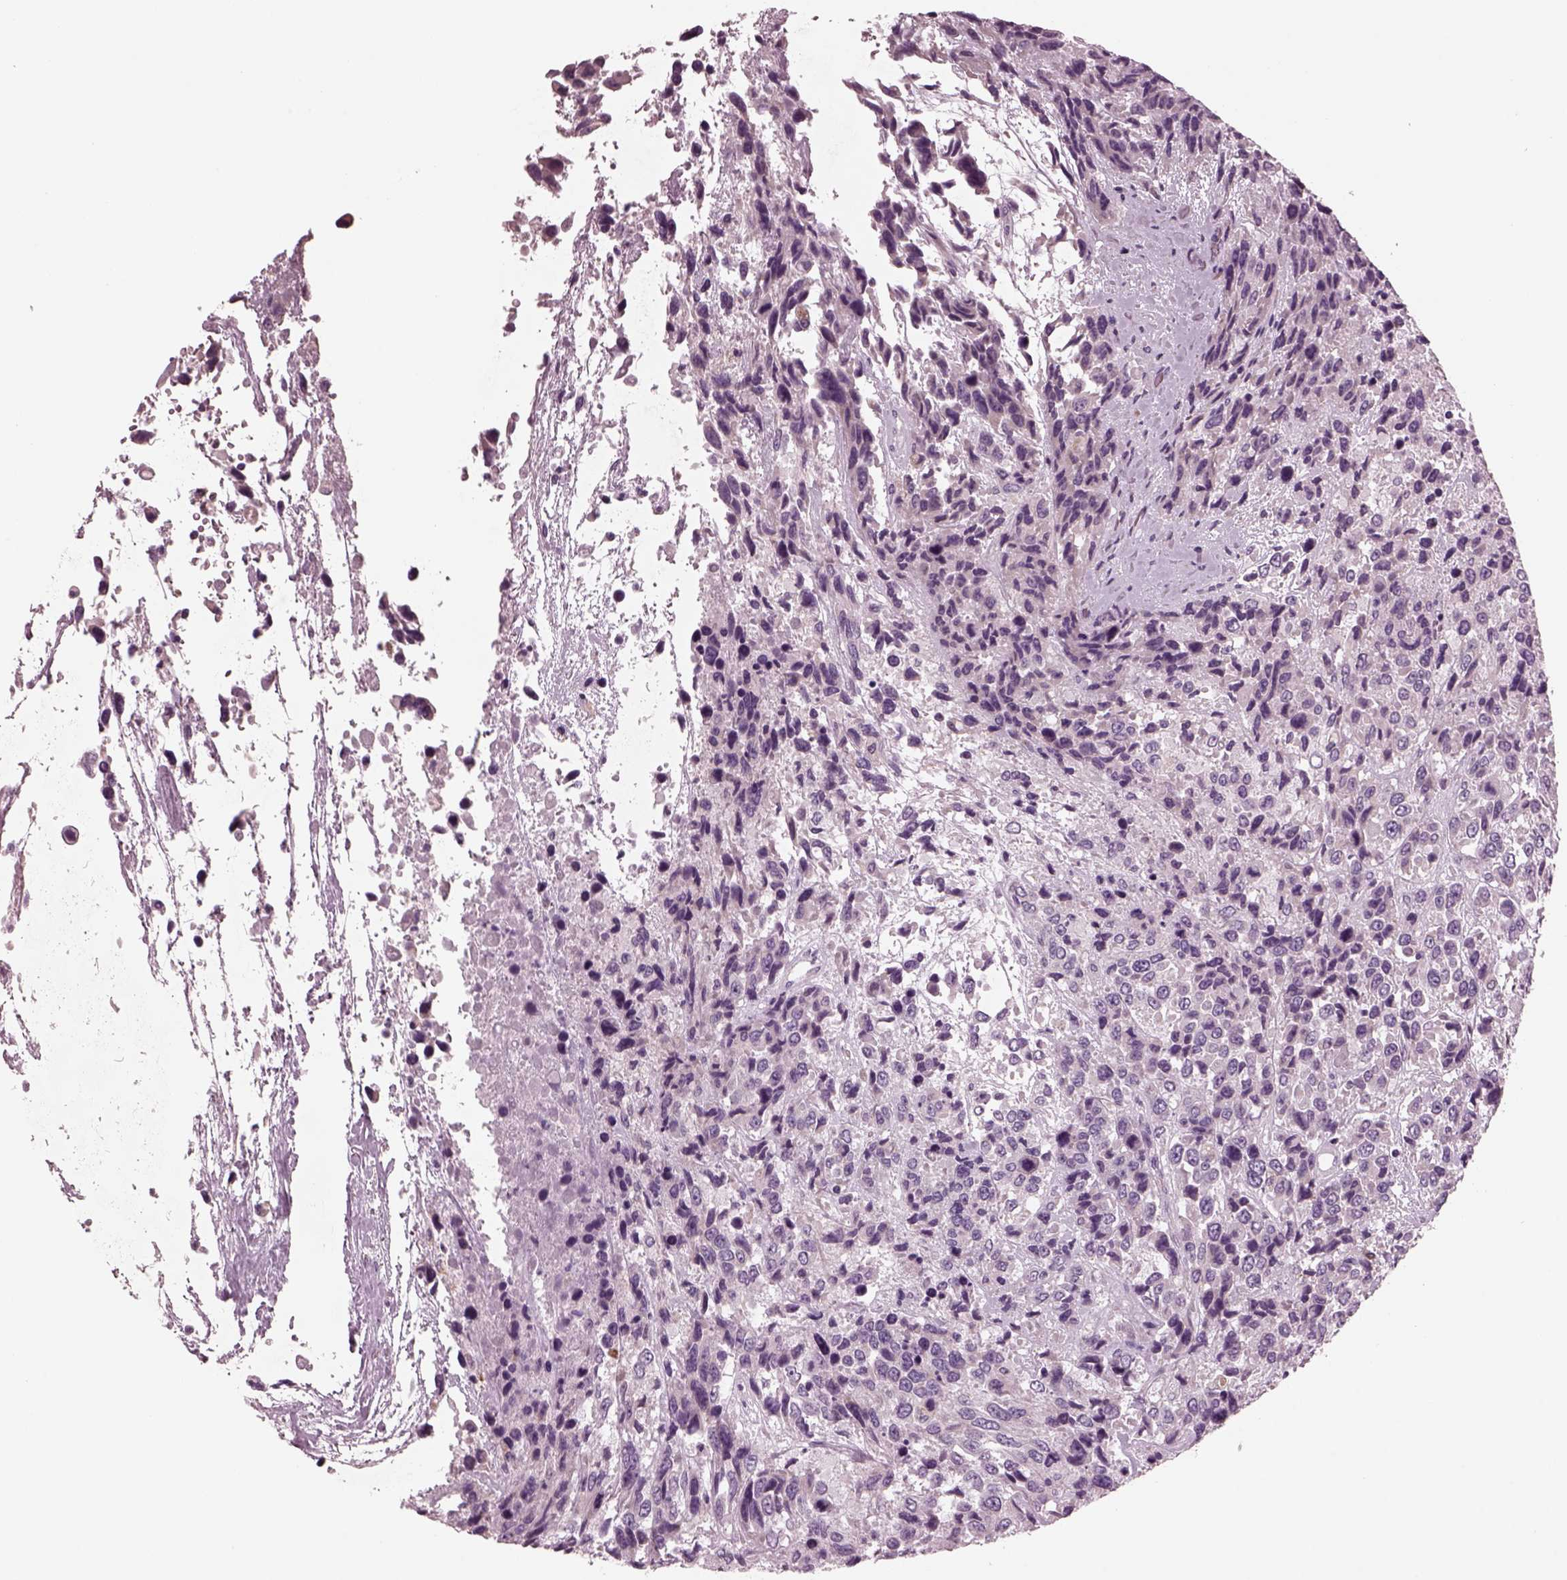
{"staining": {"intensity": "negative", "quantity": "none", "location": "none"}, "tissue": "urothelial cancer", "cell_type": "Tumor cells", "image_type": "cancer", "snomed": [{"axis": "morphology", "description": "Urothelial carcinoma, High grade"}, {"axis": "topography", "description": "Urinary bladder"}], "caption": "Human urothelial cancer stained for a protein using immunohistochemistry (IHC) reveals no positivity in tumor cells.", "gene": "AP4M1", "patient": {"sex": "female", "age": 70}}